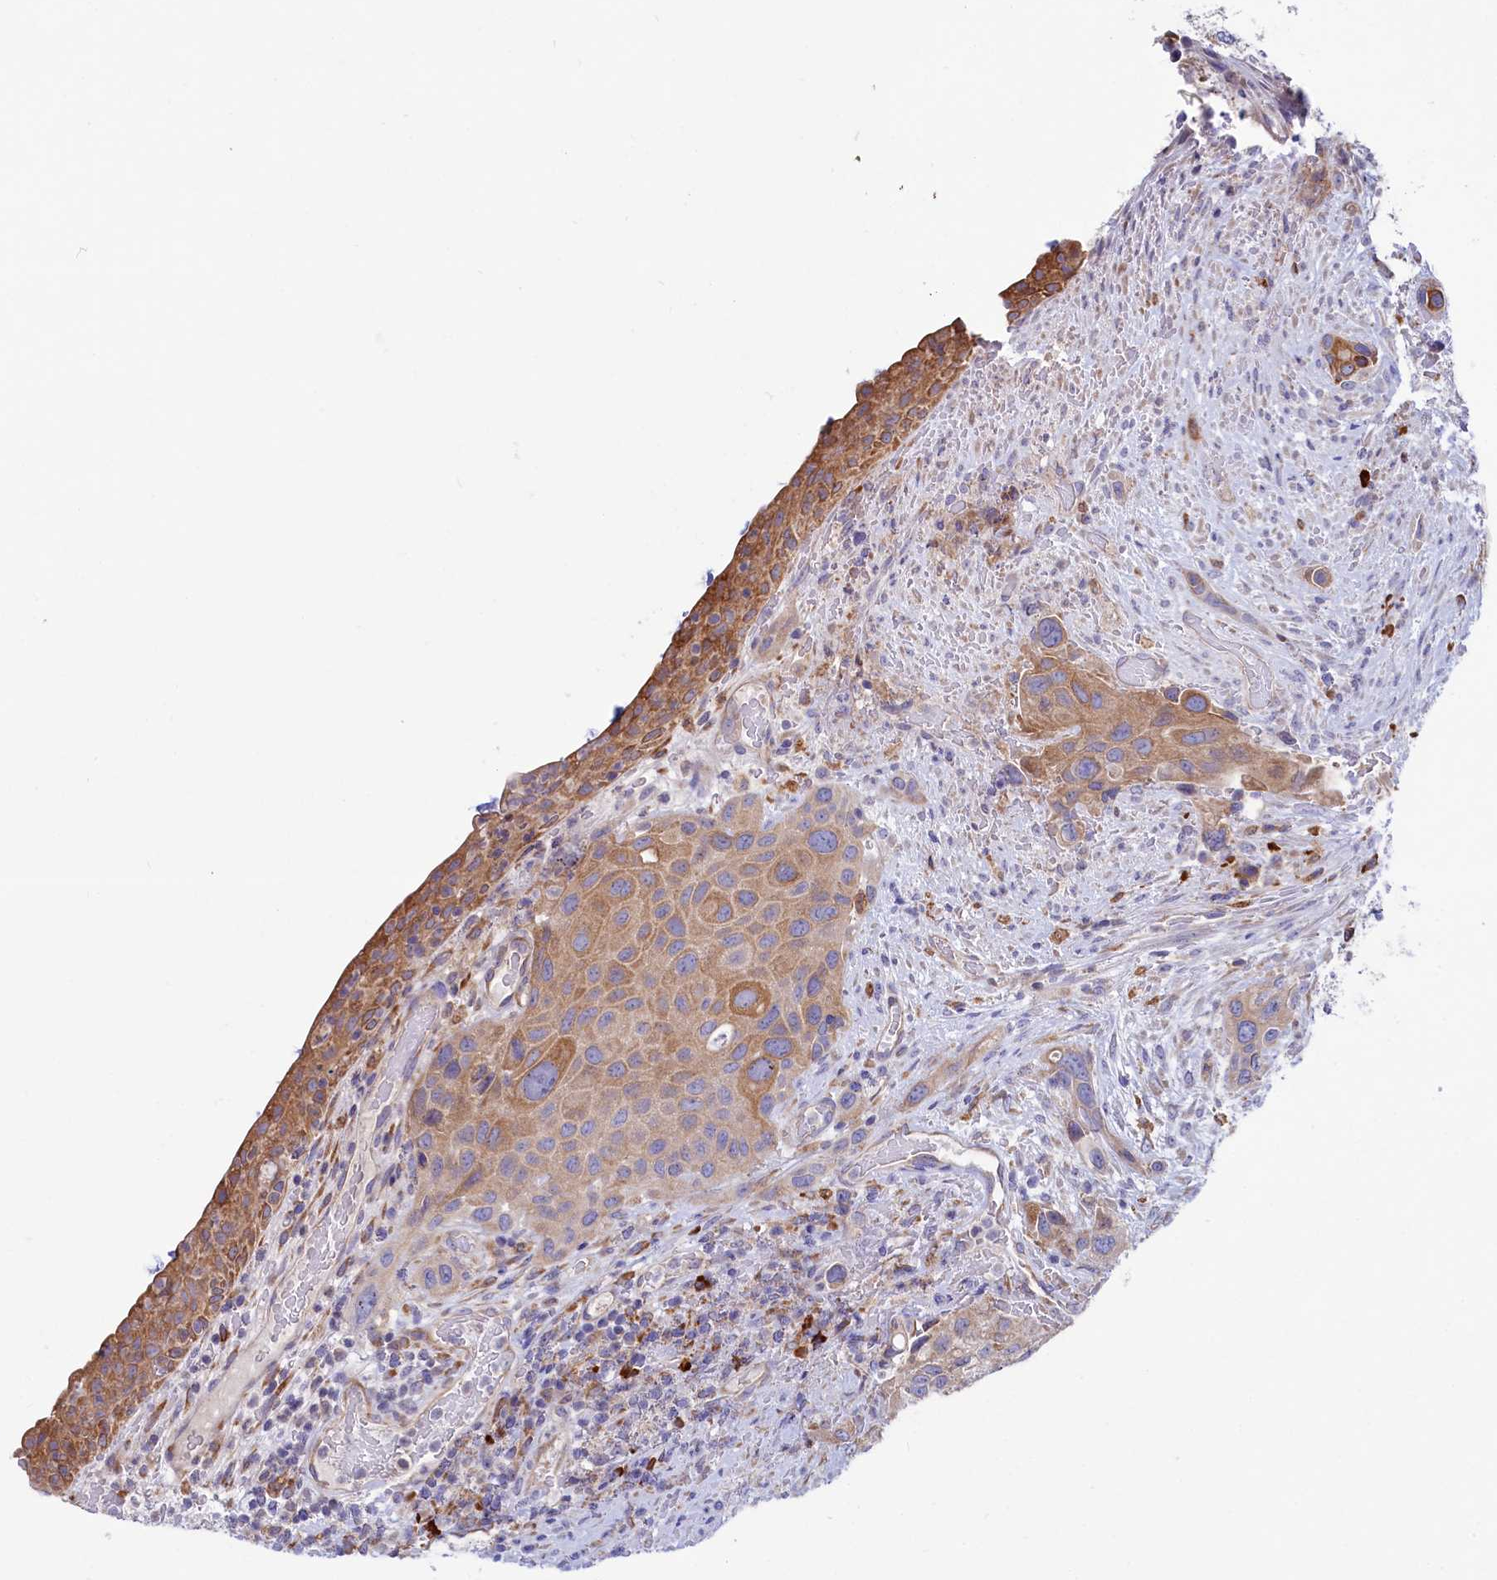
{"staining": {"intensity": "moderate", "quantity": "<25%", "location": "cytoplasmic/membranous"}, "tissue": "urothelial cancer", "cell_type": "Tumor cells", "image_type": "cancer", "snomed": [{"axis": "morphology", "description": "Normal tissue, NOS"}, {"axis": "morphology", "description": "Urothelial carcinoma, High grade"}, {"axis": "topography", "description": "Vascular tissue"}, {"axis": "topography", "description": "Urinary bladder"}], "caption": "Approximately <25% of tumor cells in urothelial cancer reveal moderate cytoplasmic/membranous protein expression as visualized by brown immunohistochemical staining.", "gene": "CHID1", "patient": {"sex": "female", "age": 56}}